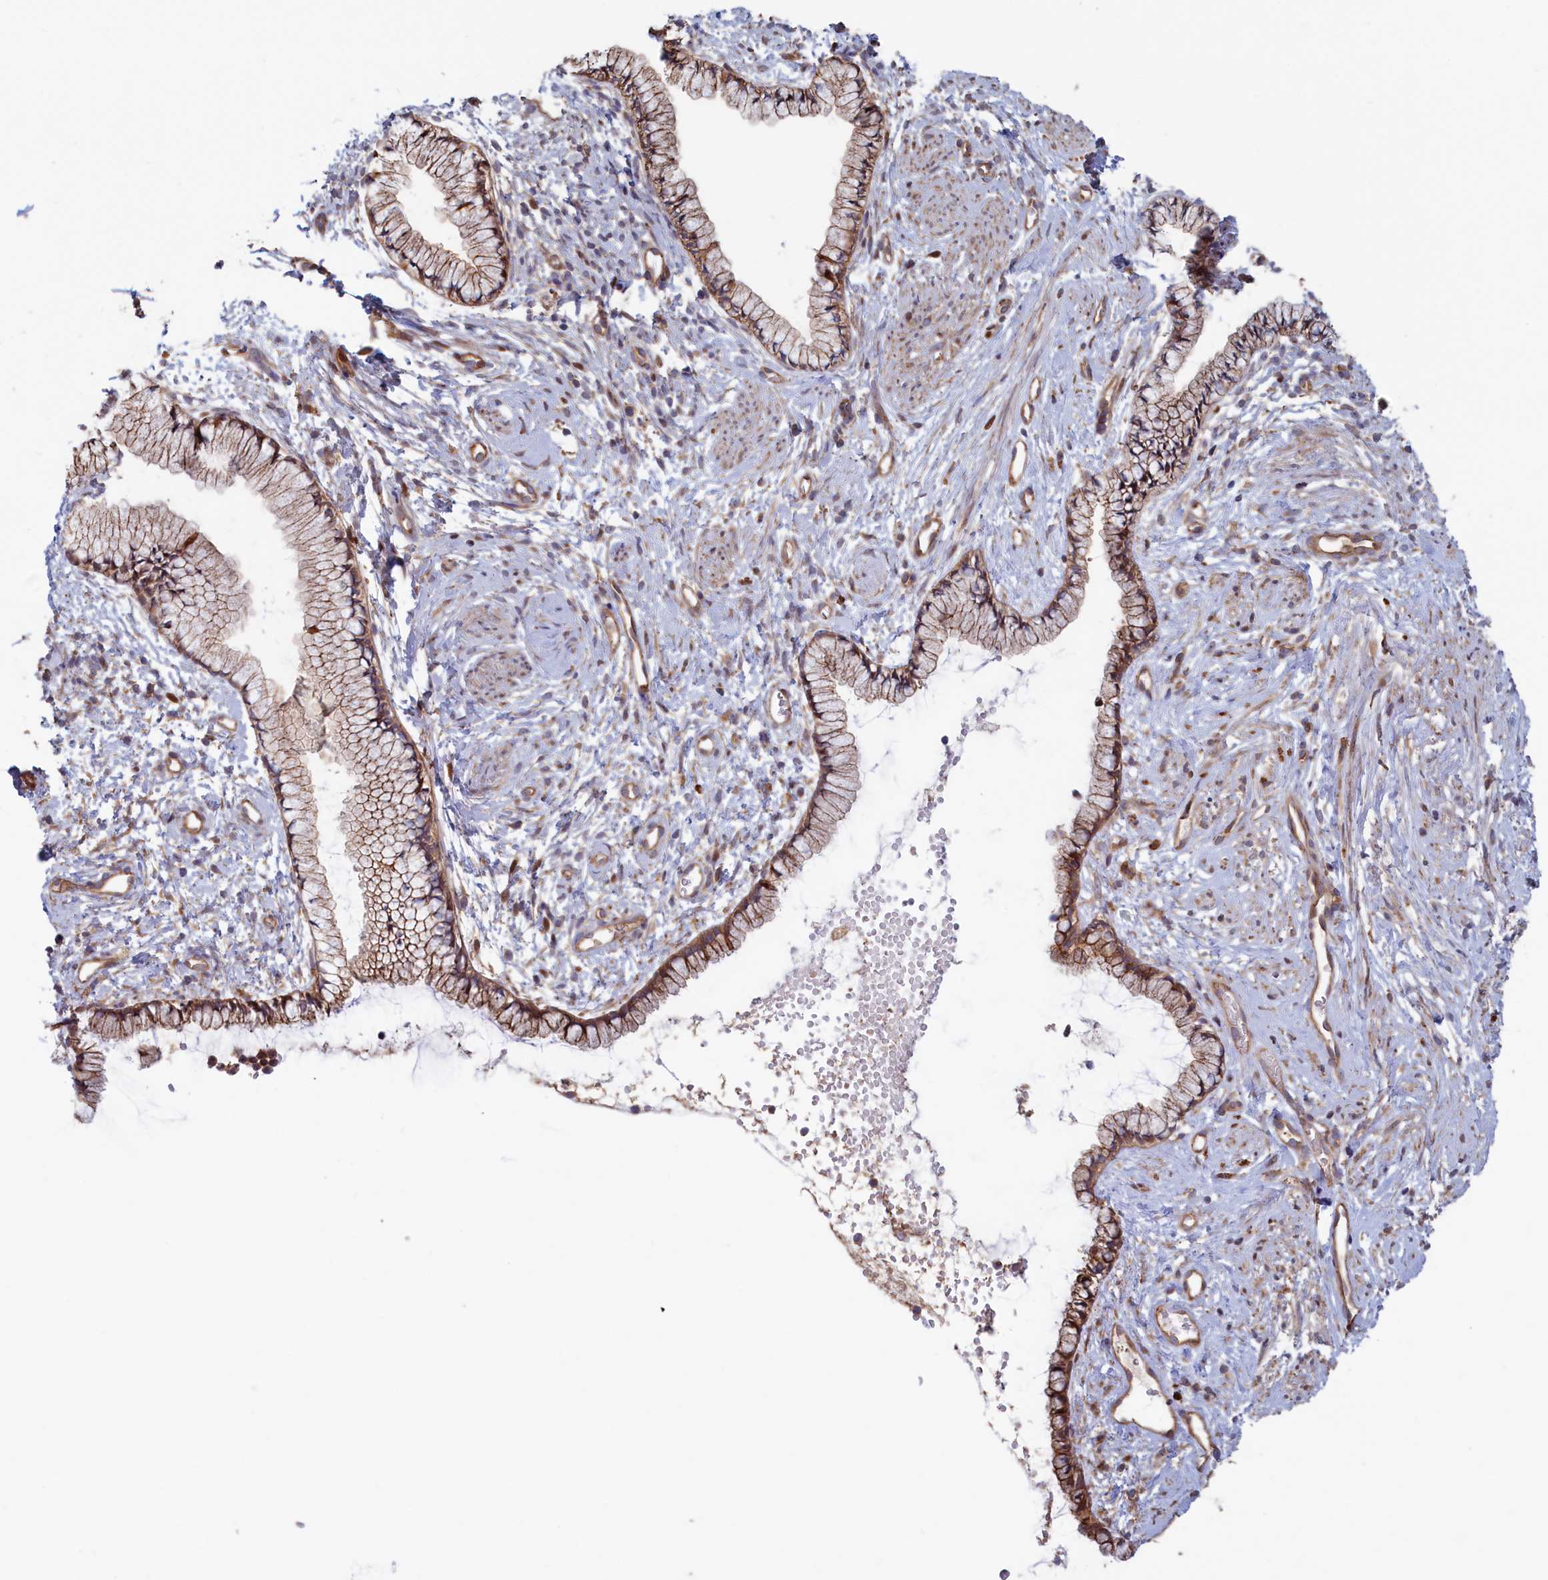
{"staining": {"intensity": "moderate", "quantity": ">75%", "location": "cytoplasmic/membranous"}, "tissue": "cervix", "cell_type": "Glandular cells", "image_type": "normal", "snomed": [{"axis": "morphology", "description": "Normal tissue, NOS"}, {"axis": "topography", "description": "Cervix"}], "caption": "Normal cervix was stained to show a protein in brown. There is medium levels of moderate cytoplasmic/membranous staining in about >75% of glandular cells.", "gene": "RILPL1", "patient": {"sex": "female", "age": 57}}